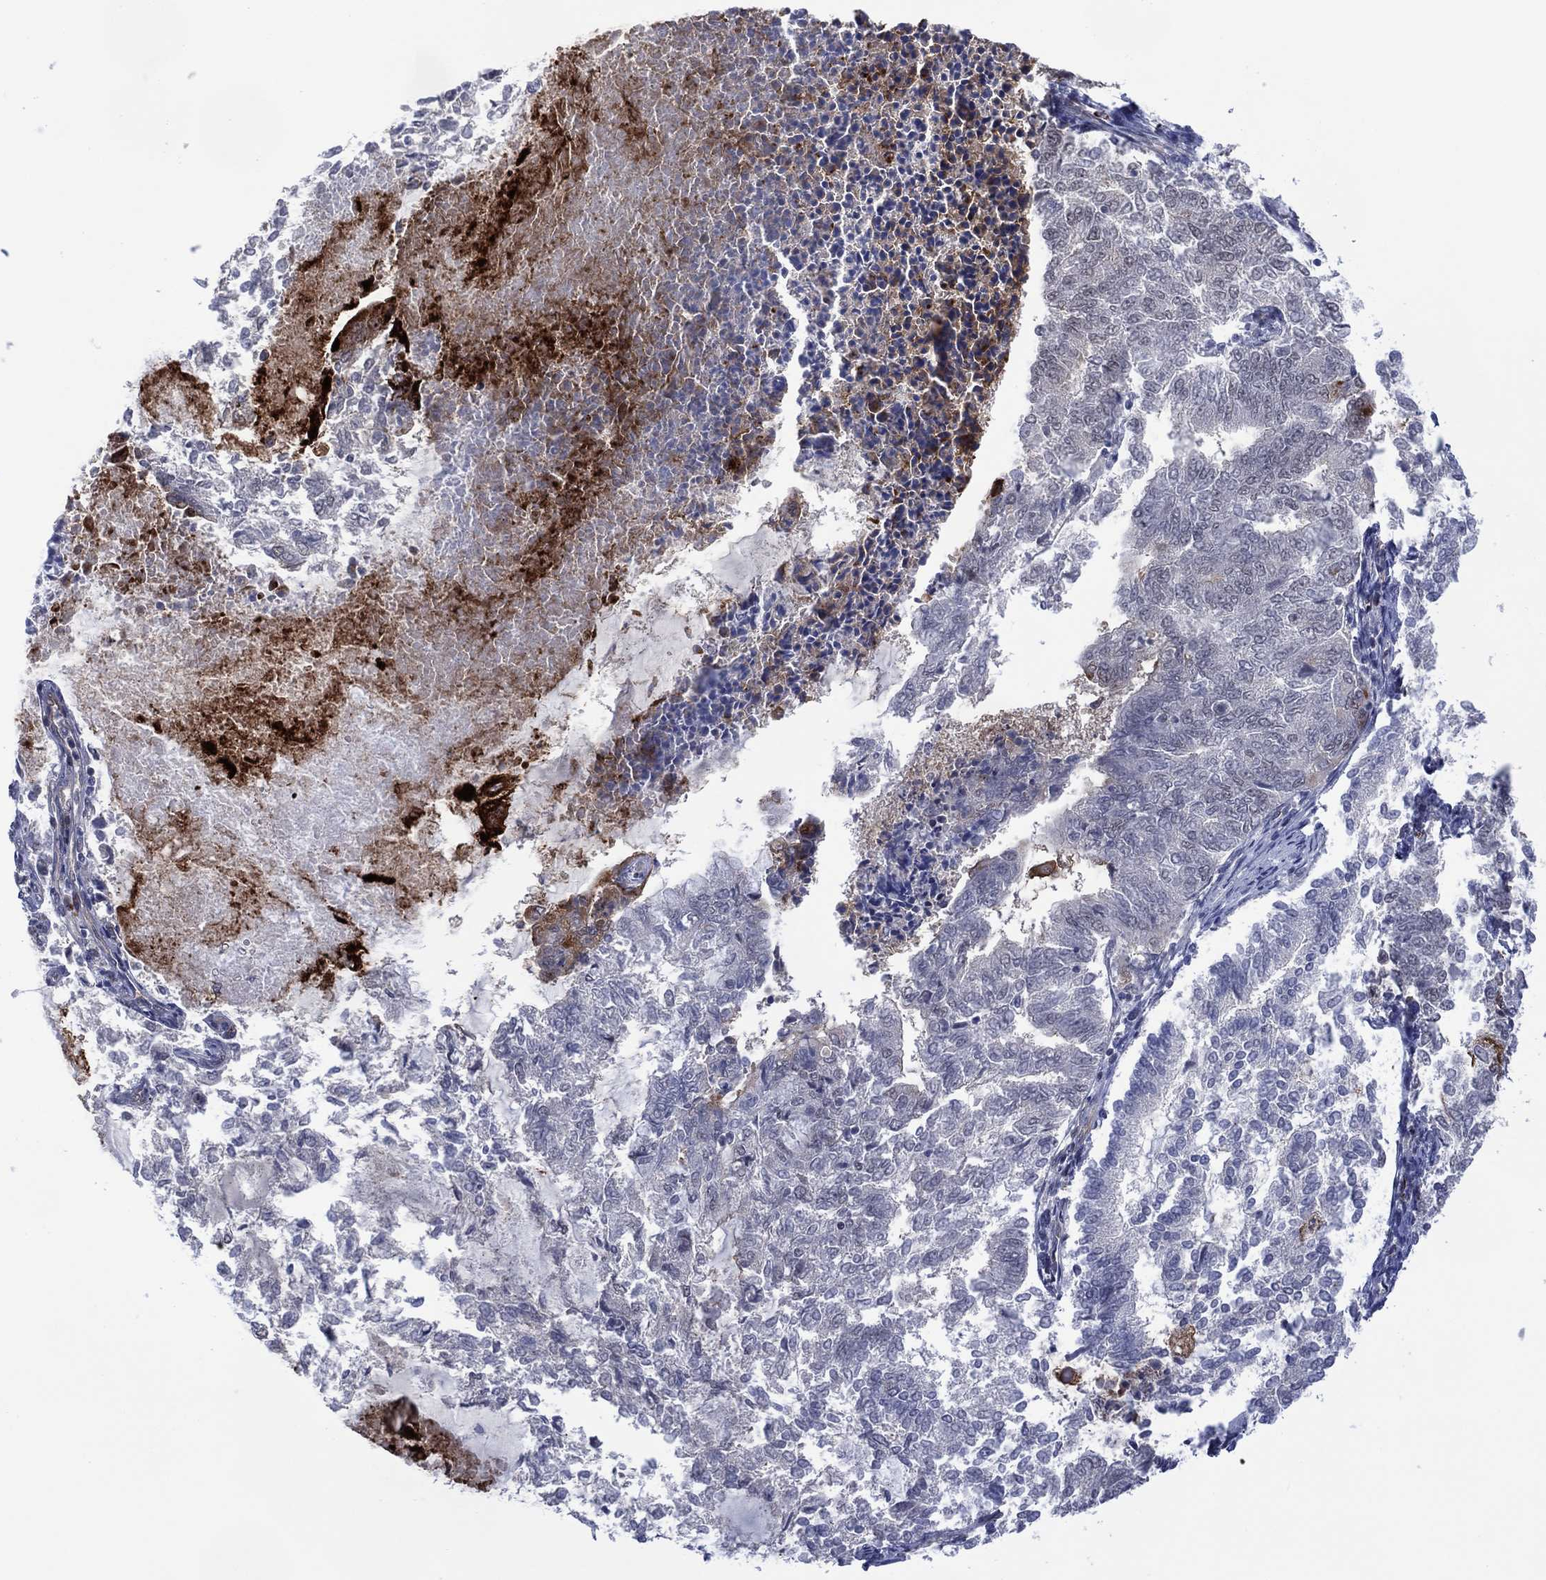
{"staining": {"intensity": "negative", "quantity": "none", "location": "none"}, "tissue": "endometrial cancer", "cell_type": "Tumor cells", "image_type": "cancer", "snomed": [{"axis": "morphology", "description": "Adenocarcinoma, NOS"}, {"axis": "topography", "description": "Endometrium"}], "caption": "A micrograph of endometrial adenocarcinoma stained for a protein demonstrates no brown staining in tumor cells. (Brightfield microscopy of DAB IHC at high magnification).", "gene": "DPP4", "patient": {"sex": "female", "age": 65}}